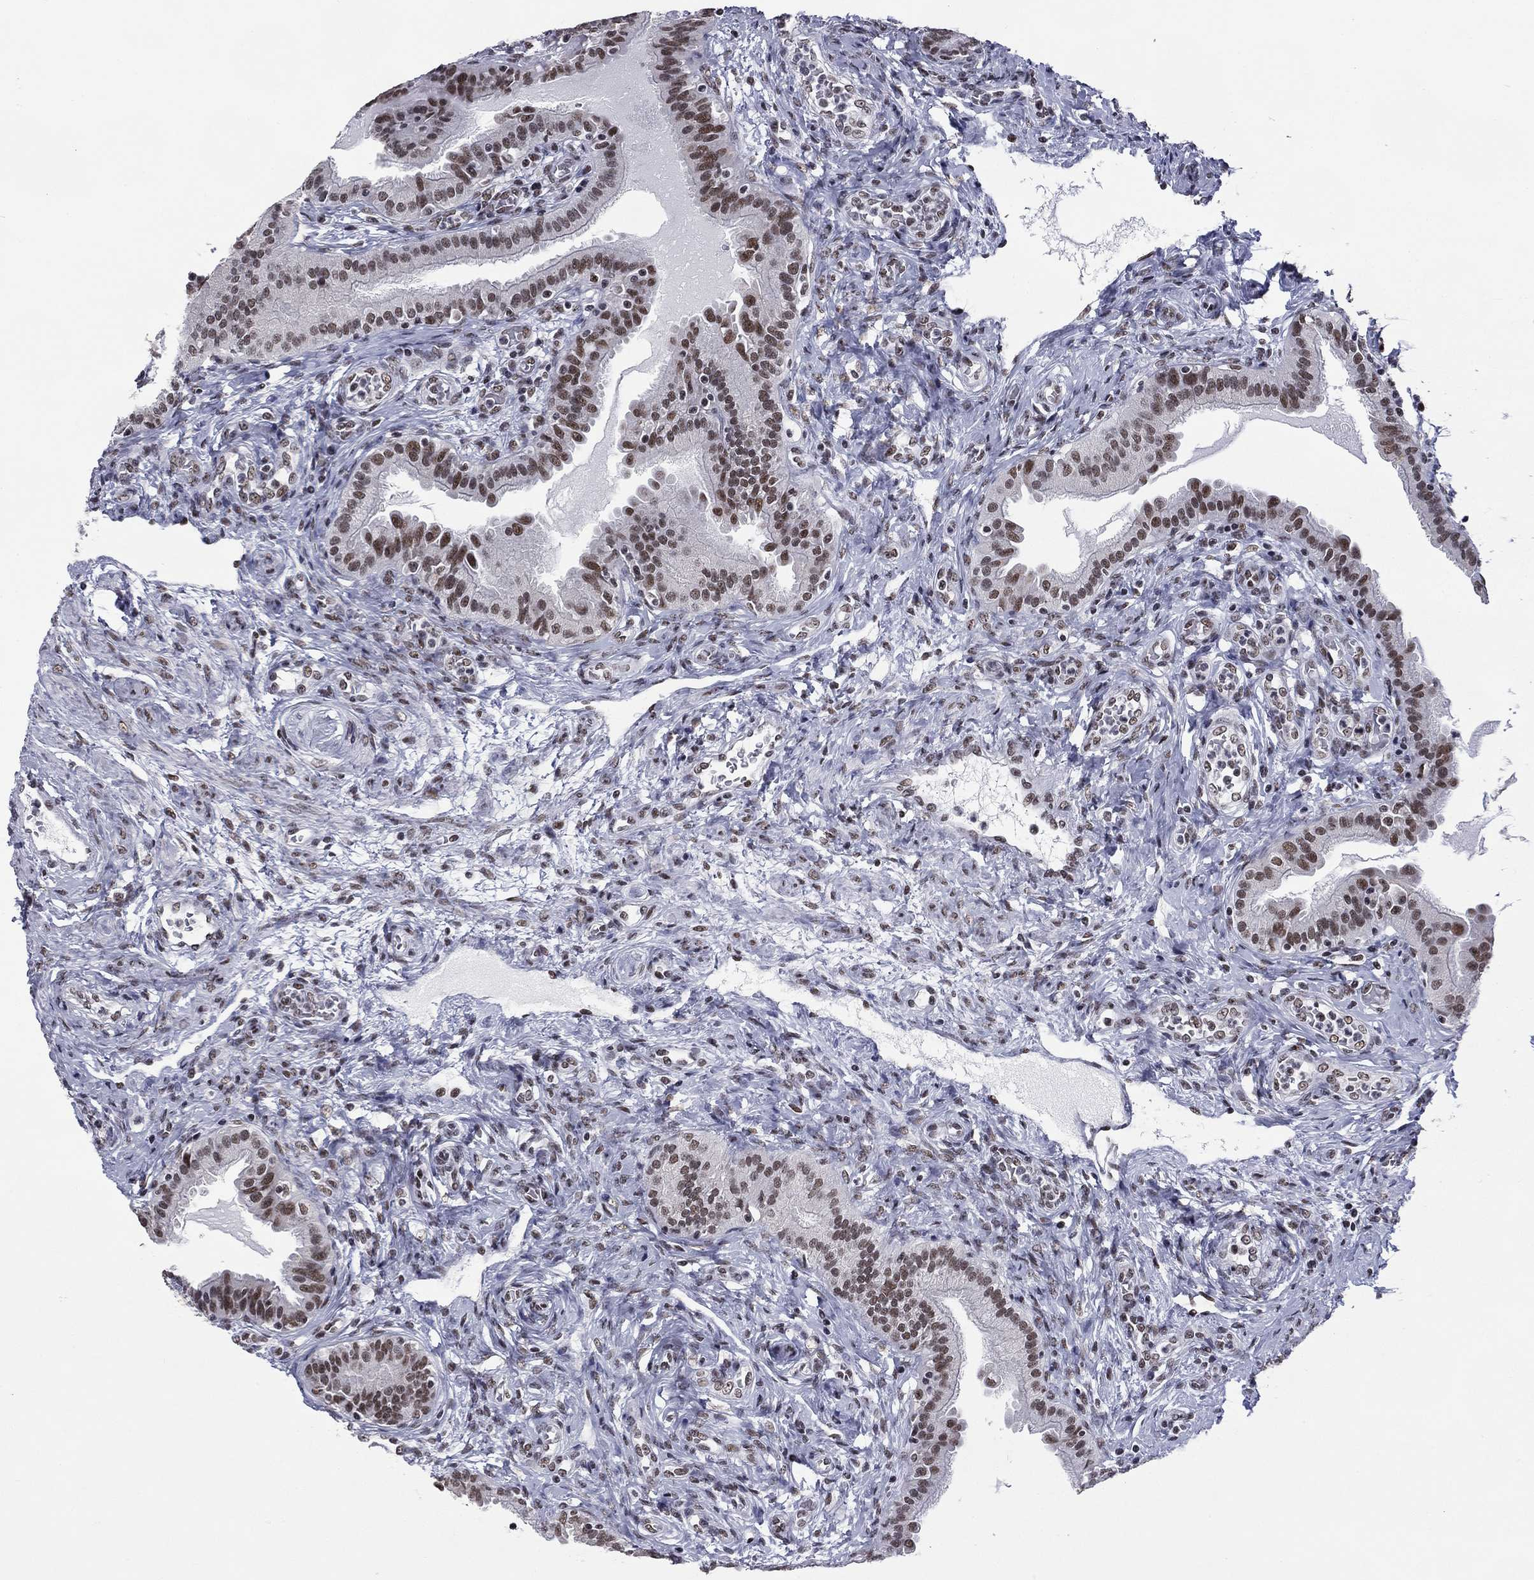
{"staining": {"intensity": "strong", "quantity": ">75%", "location": "nuclear"}, "tissue": "fallopian tube", "cell_type": "Glandular cells", "image_type": "normal", "snomed": [{"axis": "morphology", "description": "Normal tissue, NOS"}, {"axis": "topography", "description": "Fallopian tube"}, {"axis": "topography", "description": "Ovary"}], "caption": "A brown stain shows strong nuclear staining of a protein in glandular cells of normal human fallopian tube. The staining is performed using DAB brown chromogen to label protein expression. The nuclei are counter-stained blue using hematoxylin.", "gene": "ETV5", "patient": {"sex": "female", "age": 41}}